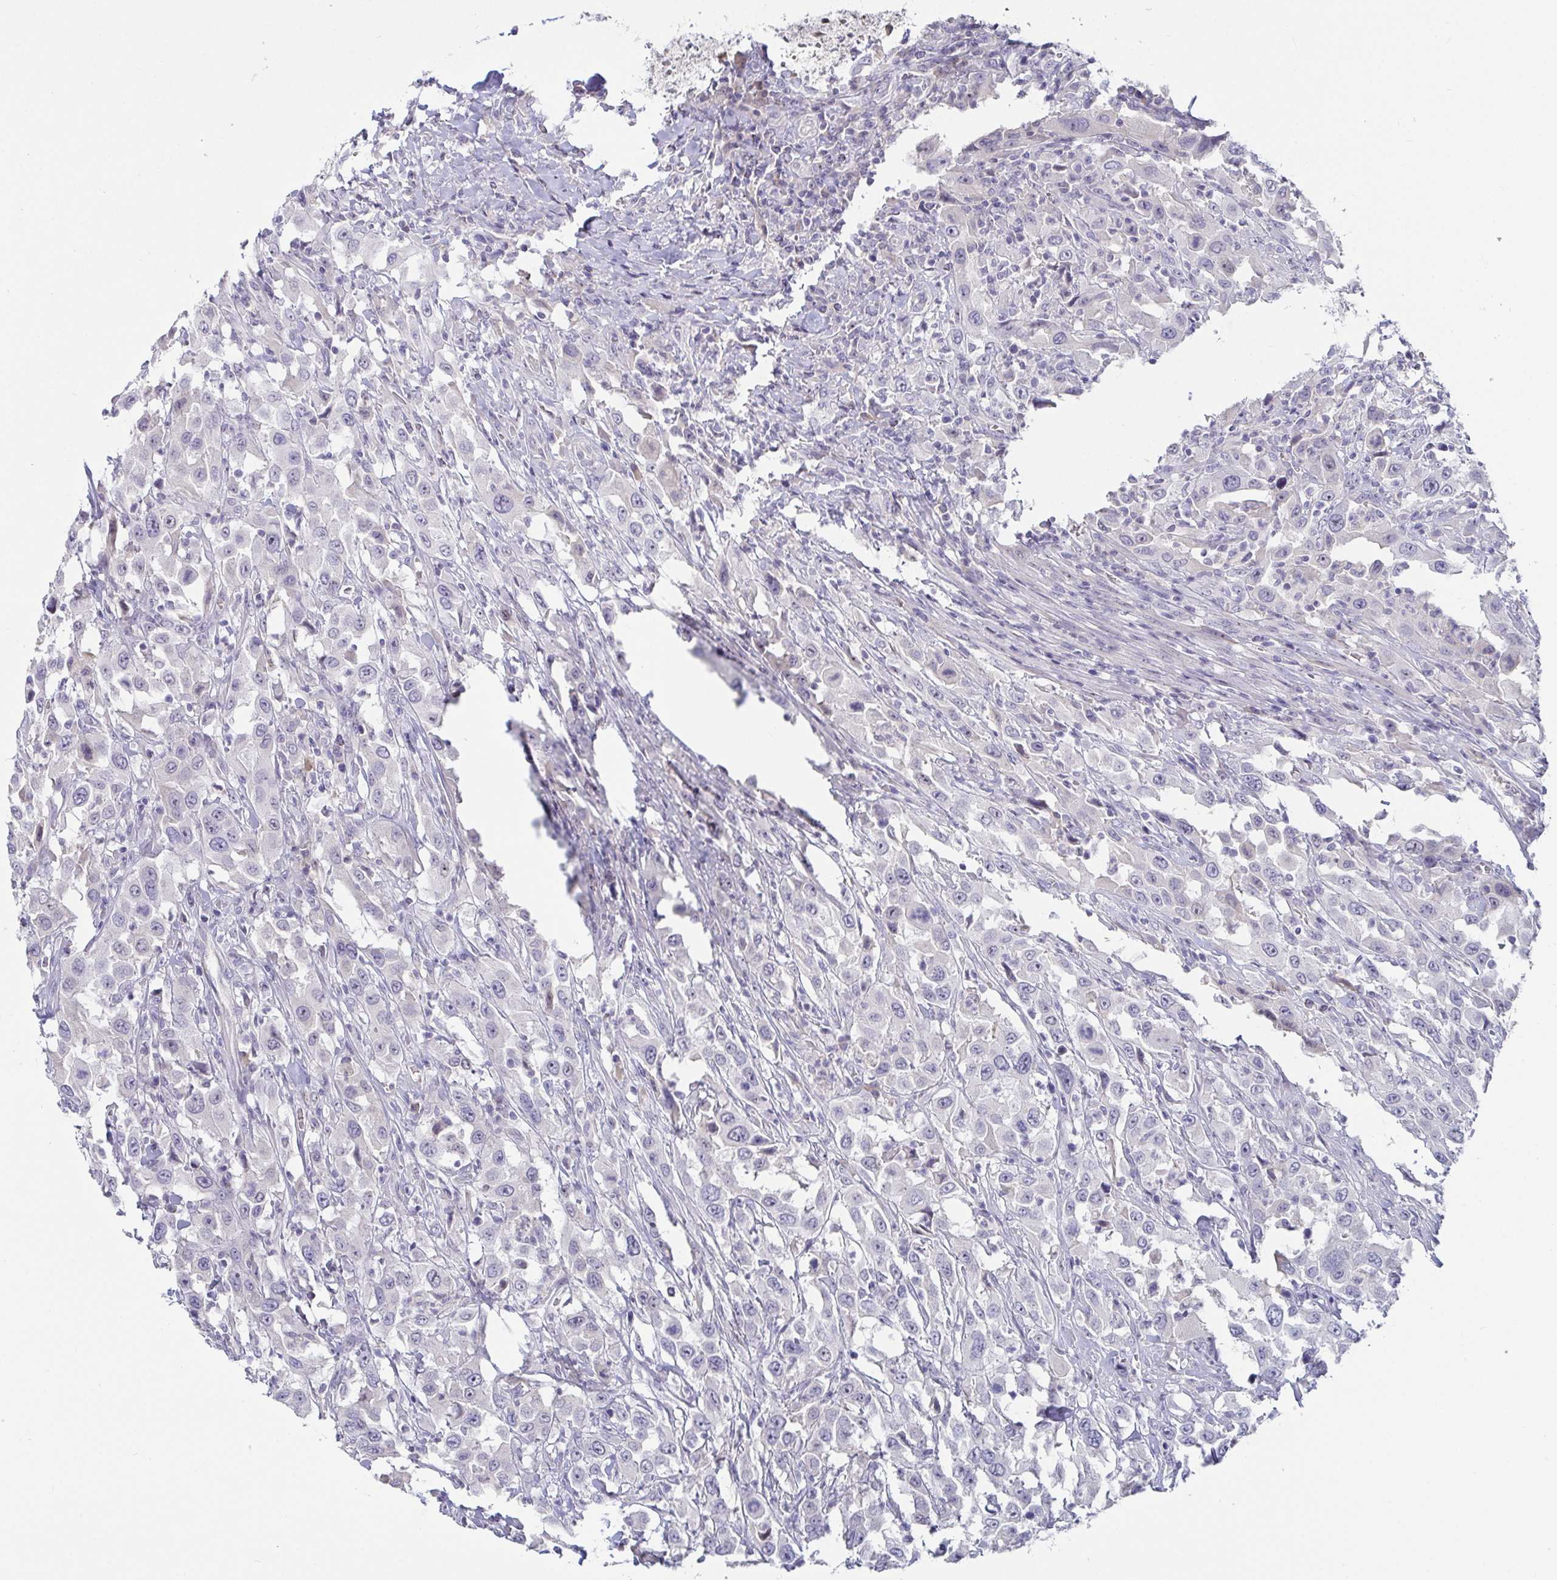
{"staining": {"intensity": "negative", "quantity": "none", "location": "none"}, "tissue": "urothelial cancer", "cell_type": "Tumor cells", "image_type": "cancer", "snomed": [{"axis": "morphology", "description": "Urothelial carcinoma, High grade"}, {"axis": "topography", "description": "Urinary bladder"}], "caption": "Immunohistochemistry (IHC) histopathology image of neoplastic tissue: human high-grade urothelial carcinoma stained with DAB displays no significant protein expression in tumor cells. The staining was performed using DAB to visualize the protein expression in brown, while the nuclei were stained in blue with hematoxylin (Magnification: 20x).", "gene": "MYC", "patient": {"sex": "male", "age": 61}}